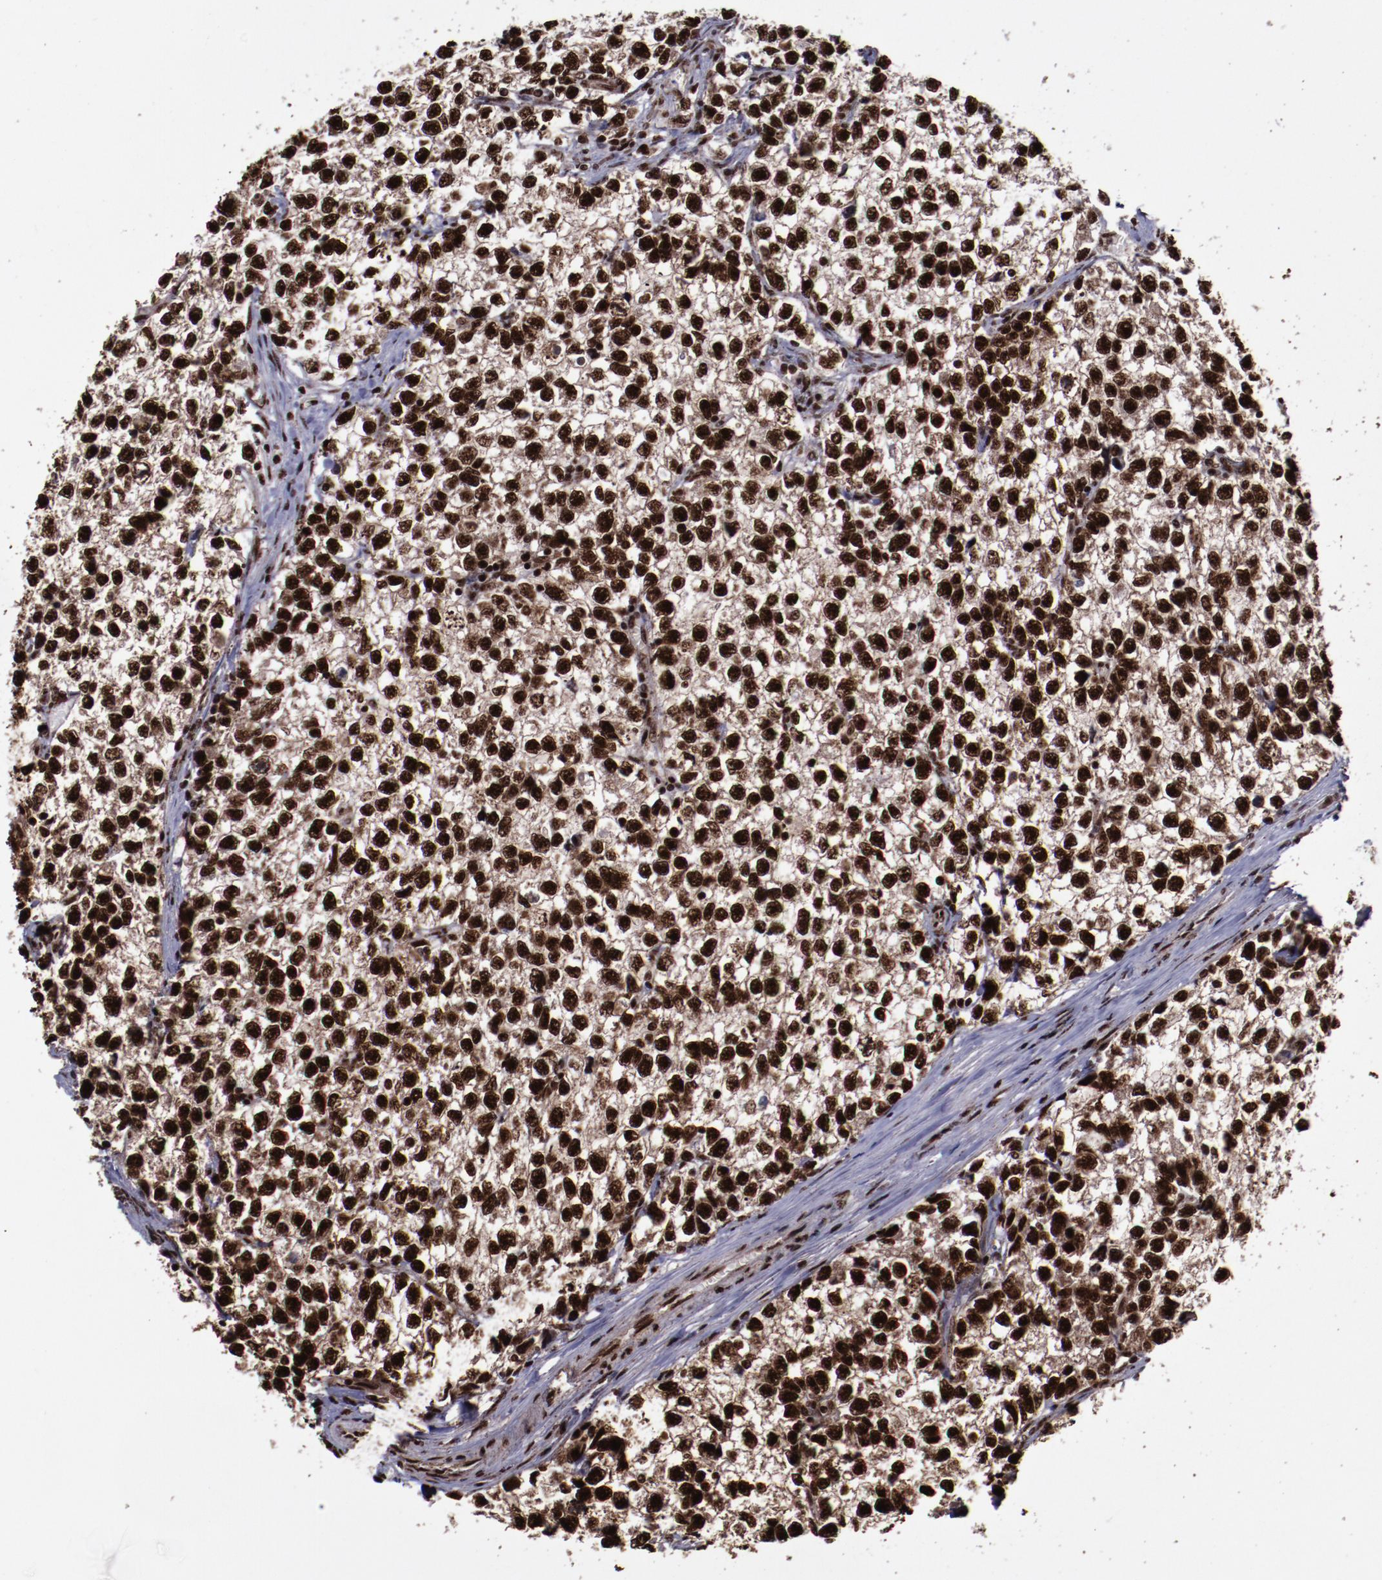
{"staining": {"intensity": "strong", "quantity": ">75%", "location": "cytoplasmic/membranous,nuclear"}, "tissue": "testis cancer", "cell_type": "Tumor cells", "image_type": "cancer", "snomed": [{"axis": "morphology", "description": "Seminoma, NOS"}, {"axis": "morphology", "description": "Carcinoma, Embryonal, NOS"}, {"axis": "topography", "description": "Testis"}], "caption": "Tumor cells exhibit strong cytoplasmic/membranous and nuclear staining in approximately >75% of cells in testis cancer (seminoma). (DAB (3,3'-diaminobenzidine) IHC, brown staining for protein, blue staining for nuclei).", "gene": "SNW1", "patient": {"sex": "male", "age": 30}}